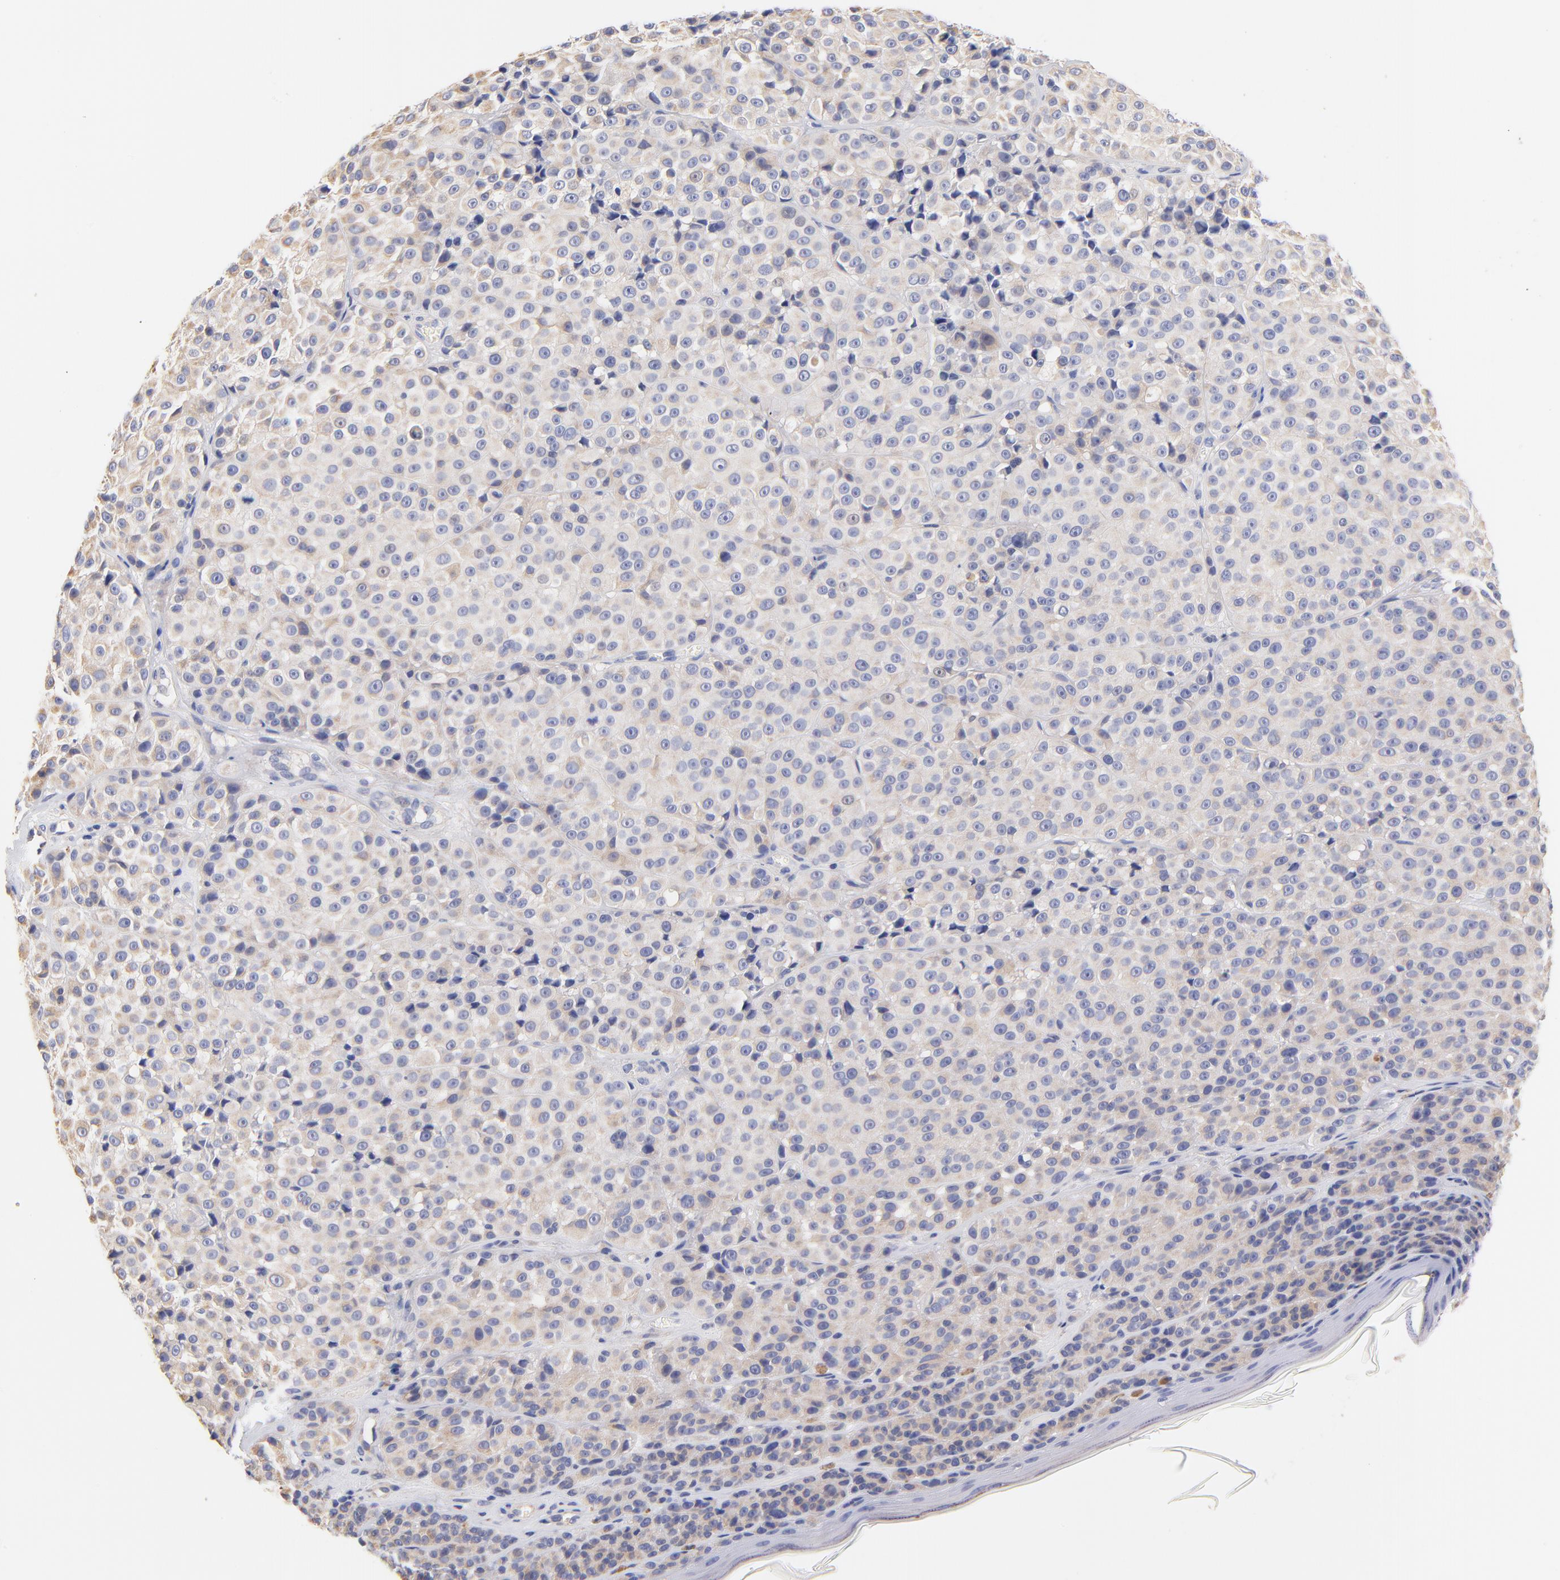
{"staining": {"intensity": "weak", "quantity": ">75%", "location": "cytoplasmic/membranous"}, "tissue": "melanoma", "cell_type": "Tumor cells", "image_type": "cancer", "snomed": [{"axis": "morphology", "description": "Malignant melanoma, NOS"}, {"axis": "topography", "description": "Skin"}], "caption": "The micrograph shows a brown stain indicating the presence of a protein in the cytoplasmic/membranous of tumor cells in malignant melanoma. The staining was performed using DAB to visualize the protein expression in brown, while the nuclei were stained in blue with hematoxylin (Magnification: 20x).", "gene": "HS3ST1", "patient": {"sex": "female", "age": 75}}